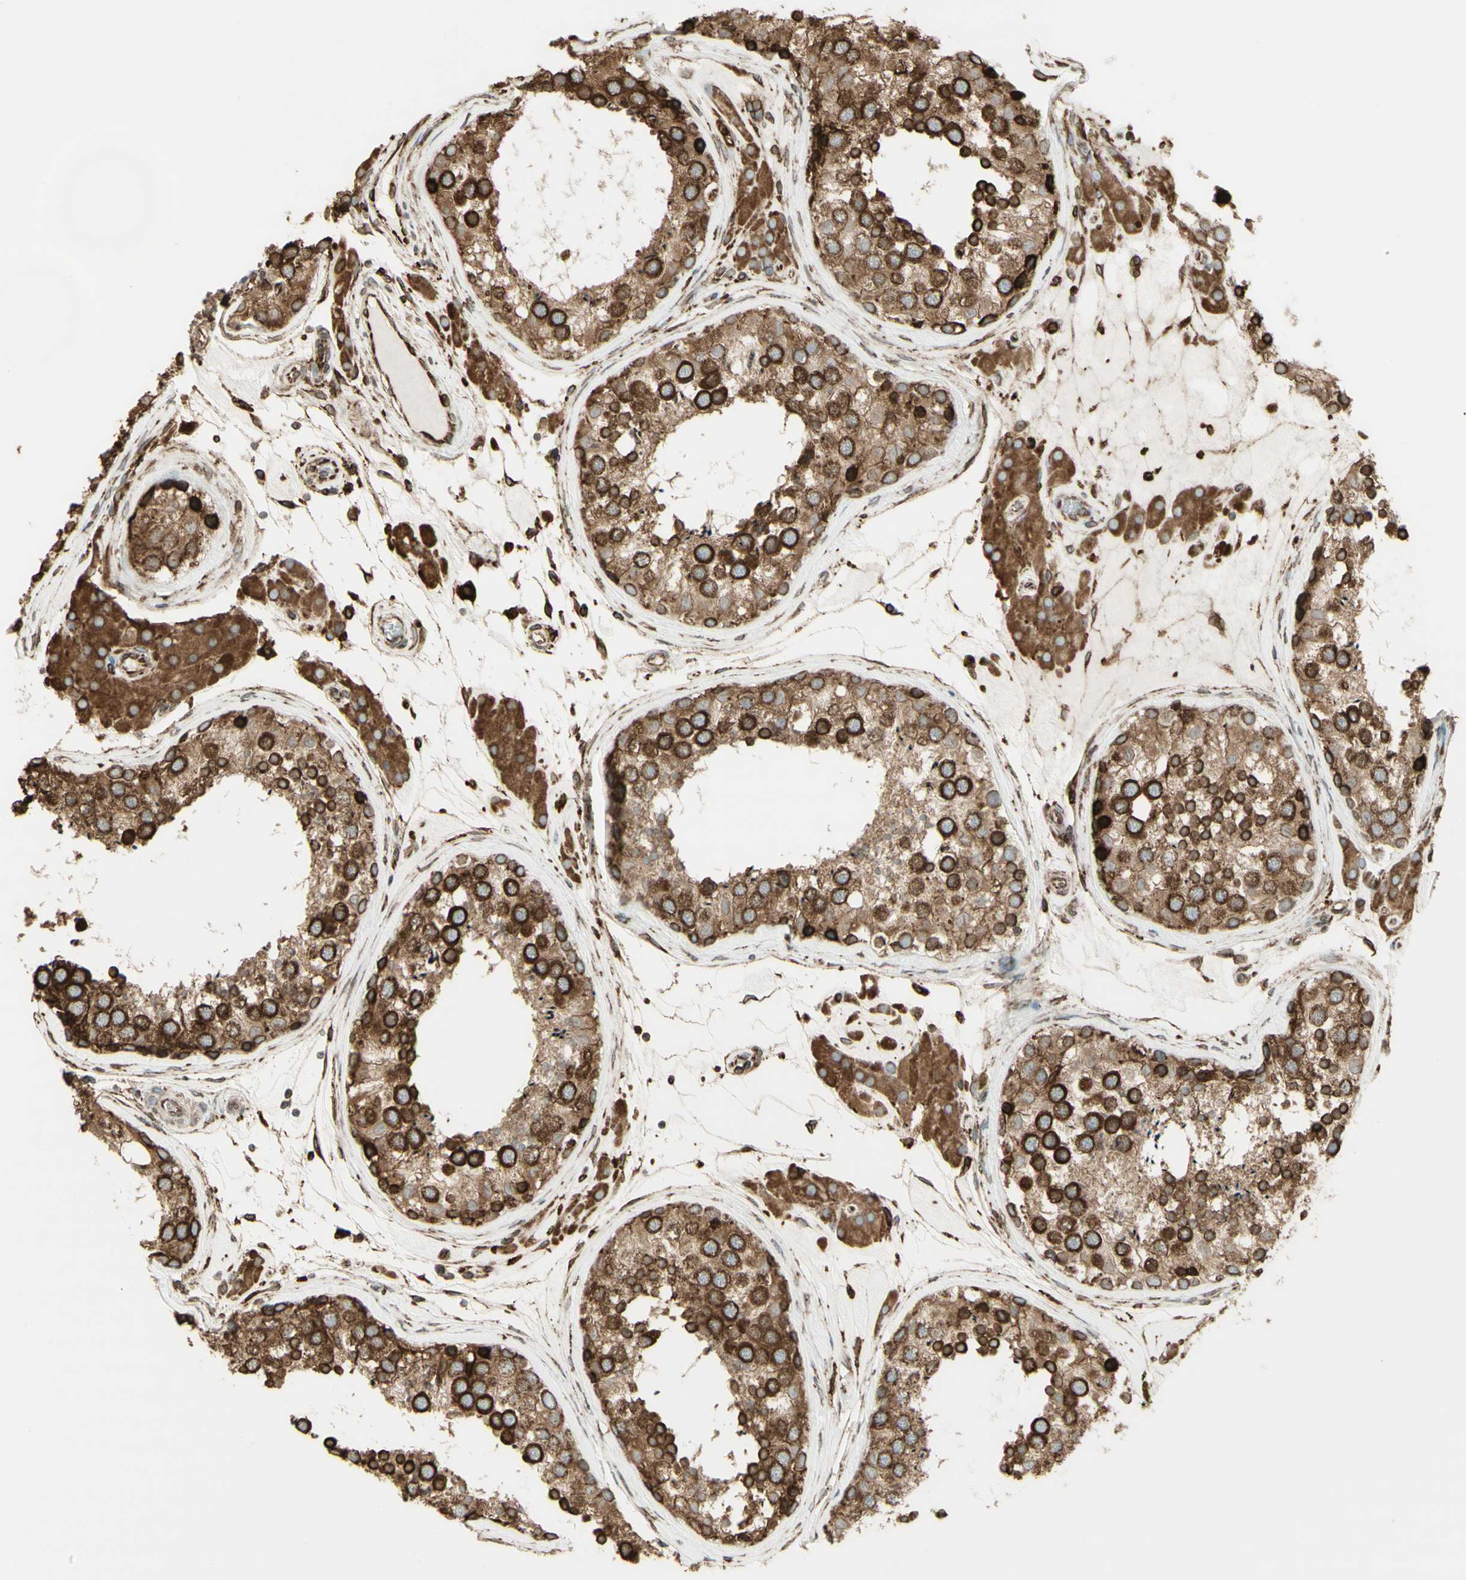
{"staining": {"intensity": "moderate", "quantity": ">75%", "location": "cytoplasmic/membranous"}, "tissue": "testis", "cell_type": "Cells in seminiferous ducts", "image_type": "normal", "snomed": [{"axis": "morphology", "description": "Normal tissue, NOS"}, {"axis": "topography", "description": "Testis"}], "caption": "Moderate cytoplasmic/membranous expression for a protein is seen in about >75% of cells in seminiferous ducts of unremarkable testis using IHC.", "gene": "CANX", "patient": {"sex": "male", "age": 46}}